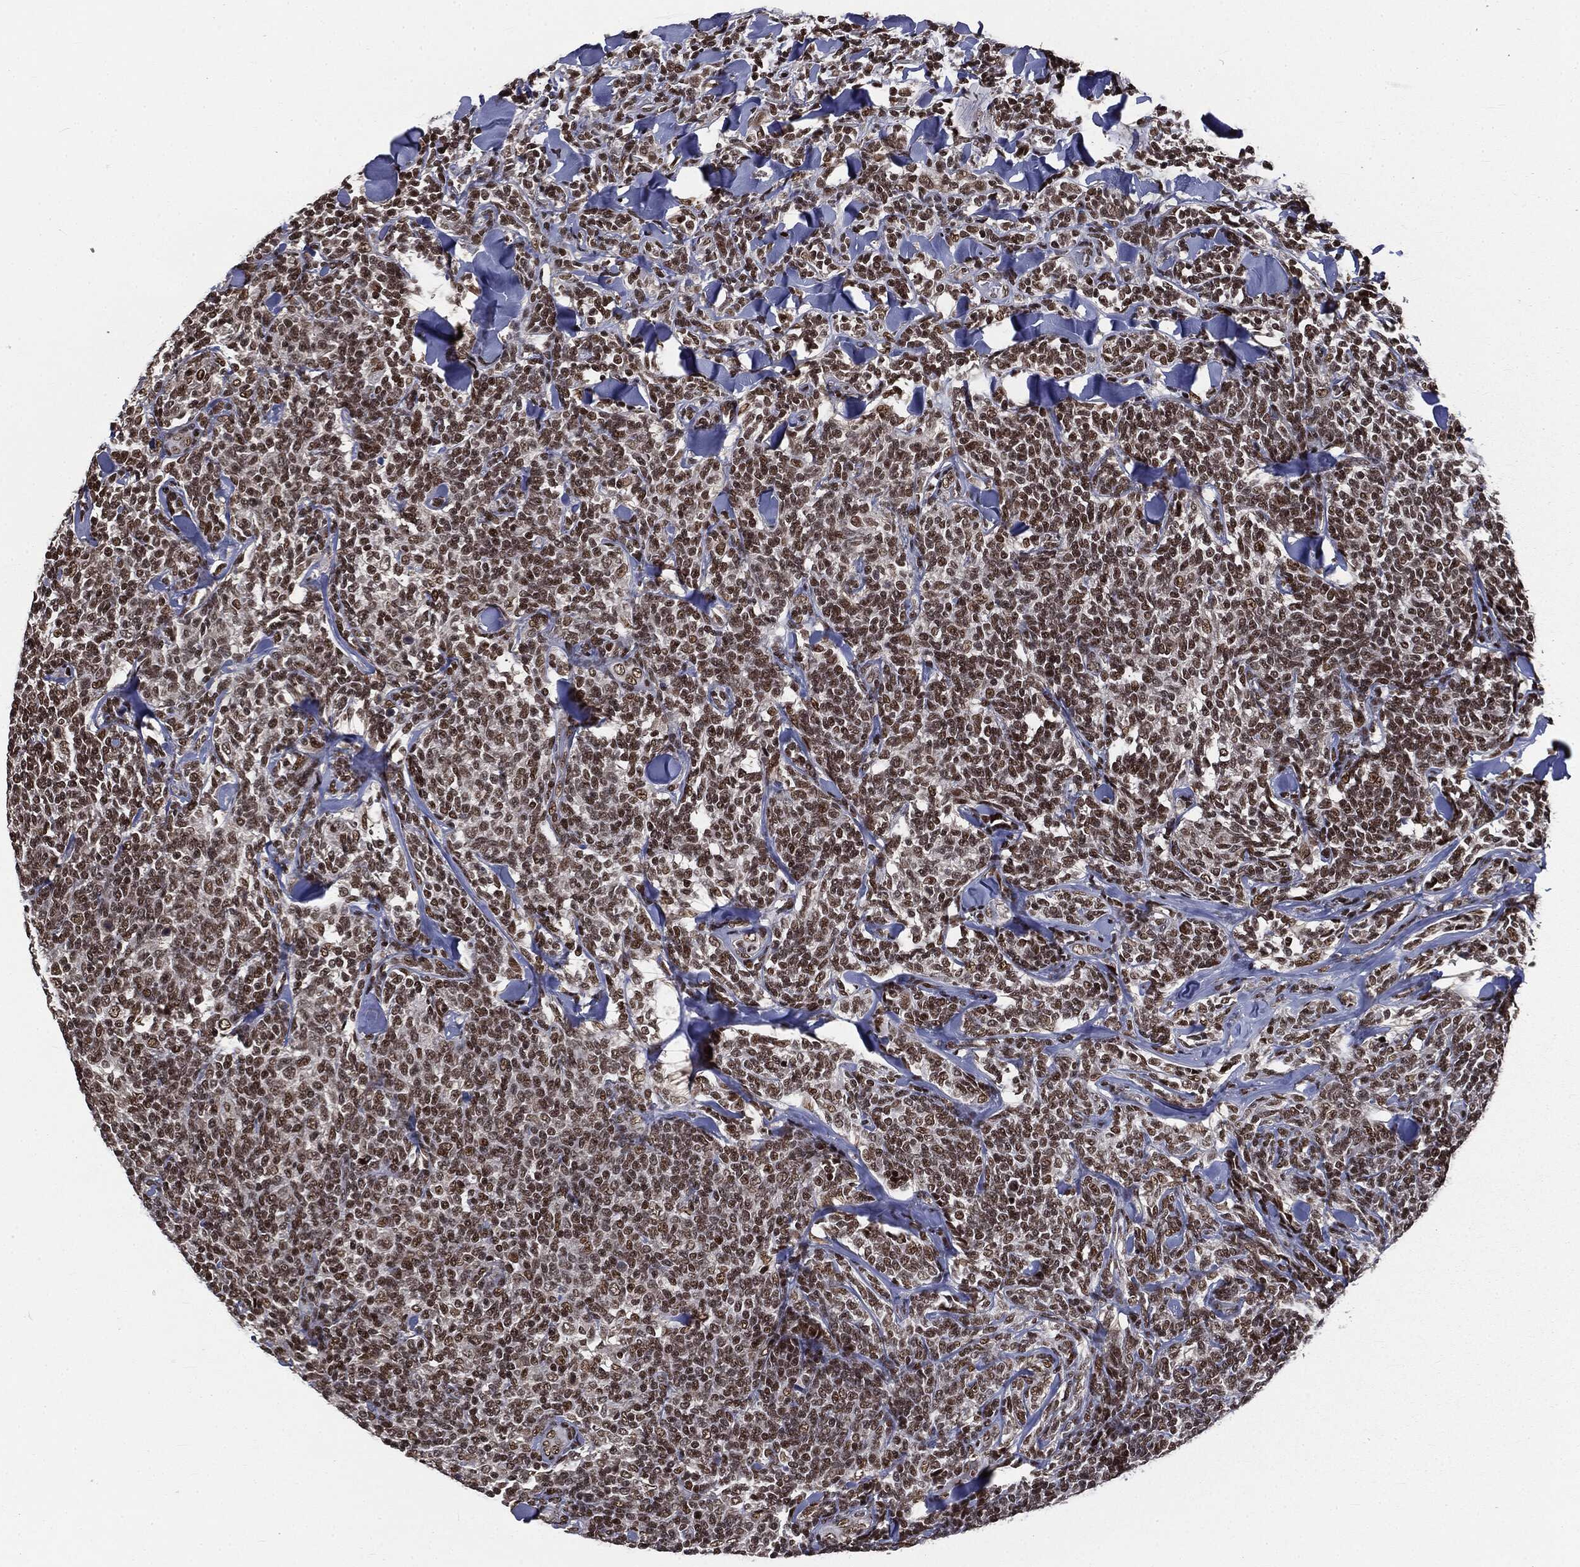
{"staining": {"intensity": "strong", "quantity": ">75%", "location": "nuclear"}, "tissue": "lymphoma", "cell_type": "Tumor cells", "image_type": "cancer", "snomed": [{"axis": "morphology", "description": "Malignant lymphoma, non-Hodgkin's type, Low grade"}, {"axis": "topography", "description": "Lymph node"}], "caption": "Immunohistochemical staining of human malignant lymphoma, non-Hodgkin's type (low-grade) reveals high levels of strong nuclear protein positivity in about >75% of tumor cells. Nuclei are stained in blue.", "gene": "DPH2", "patient": {"sex": "female", "age": 56}}